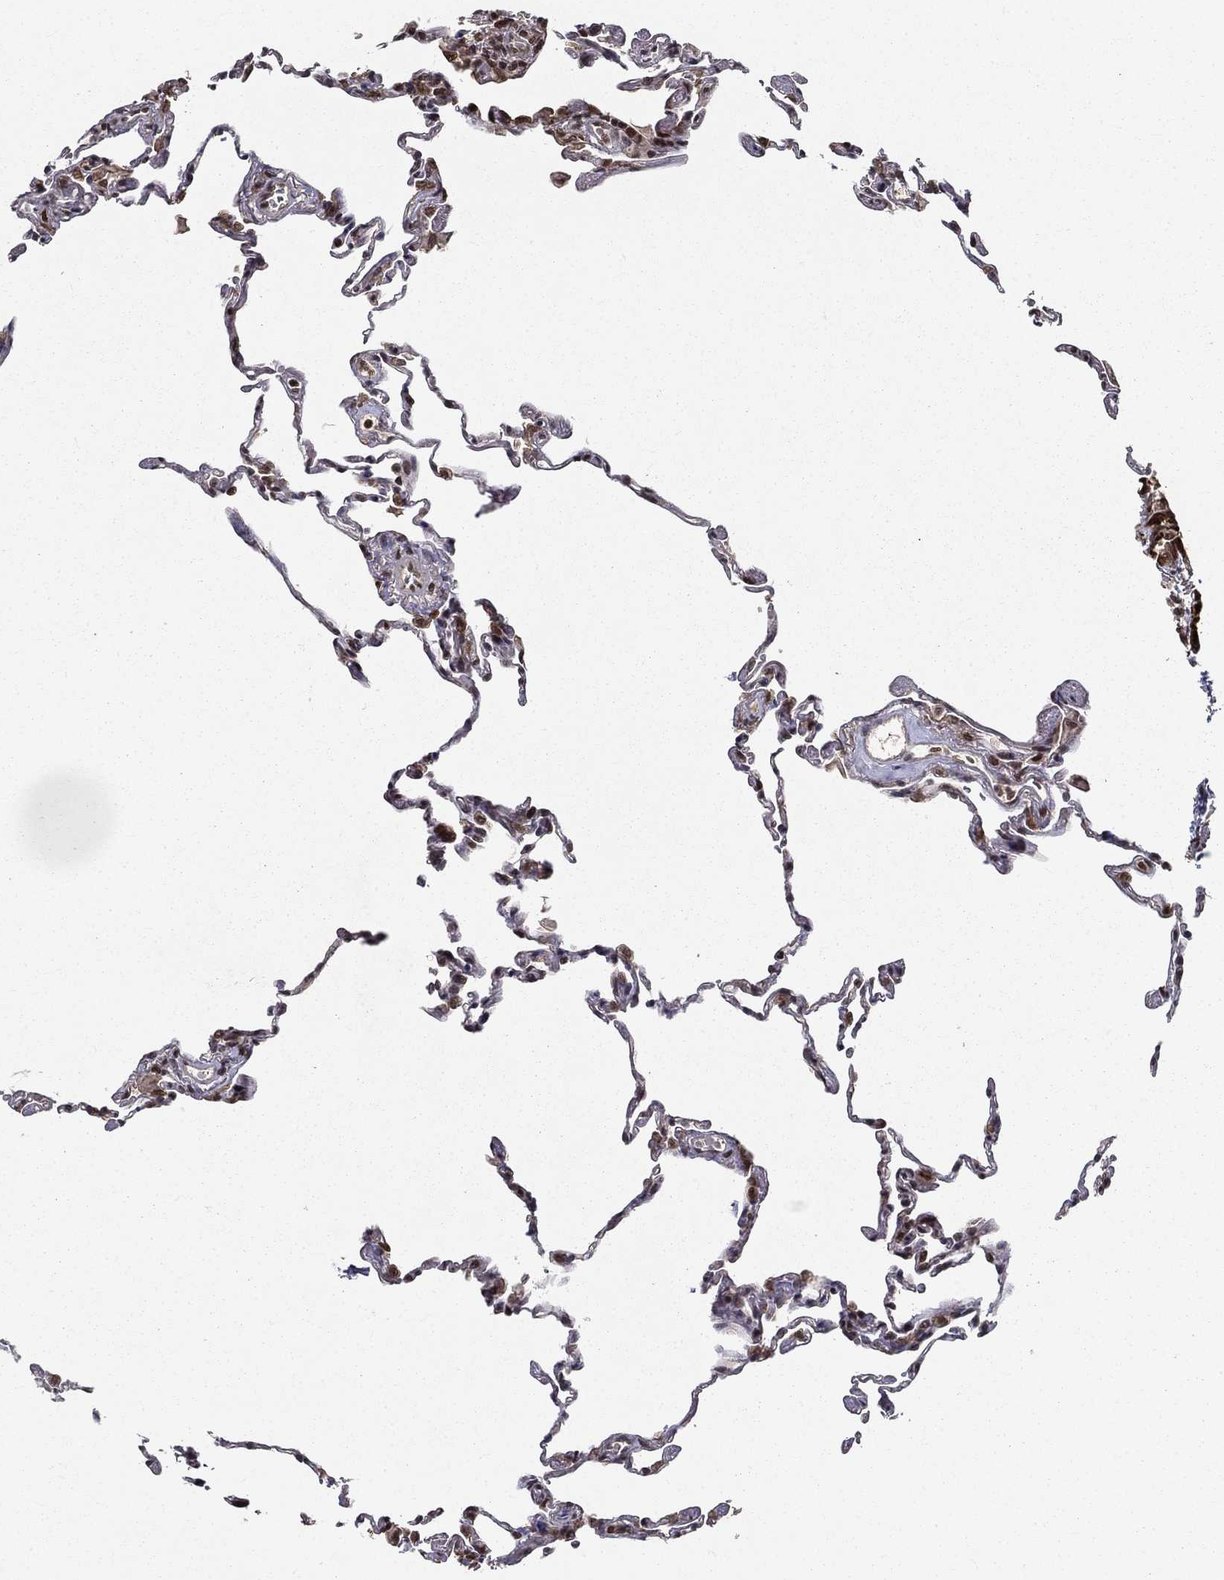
{"staining": {"intensity": "negative", "quantity": "none", "location": "none"}, "tissue": "lung", "cell_type": "Alveolar cells", "image_type": "normal", "snomed": [{"axis": "morphology", "description": "Normal tissue, NOS"}, {"axis": "topography", "description": "Lung"}], "caption": "High magnification brightfield microscopy of benign lung stained with DAB (brown) and counterstained with hematoxylin (blue): alveolar cells show no significant staining. The staining is performed using DAB (3,3'-diaminobenzidine) brown chromogen with nuclei counter-stained in using hematoxylin.", "gene": "CDCA7L", "patient": {"sex": "female", "age": 57}}